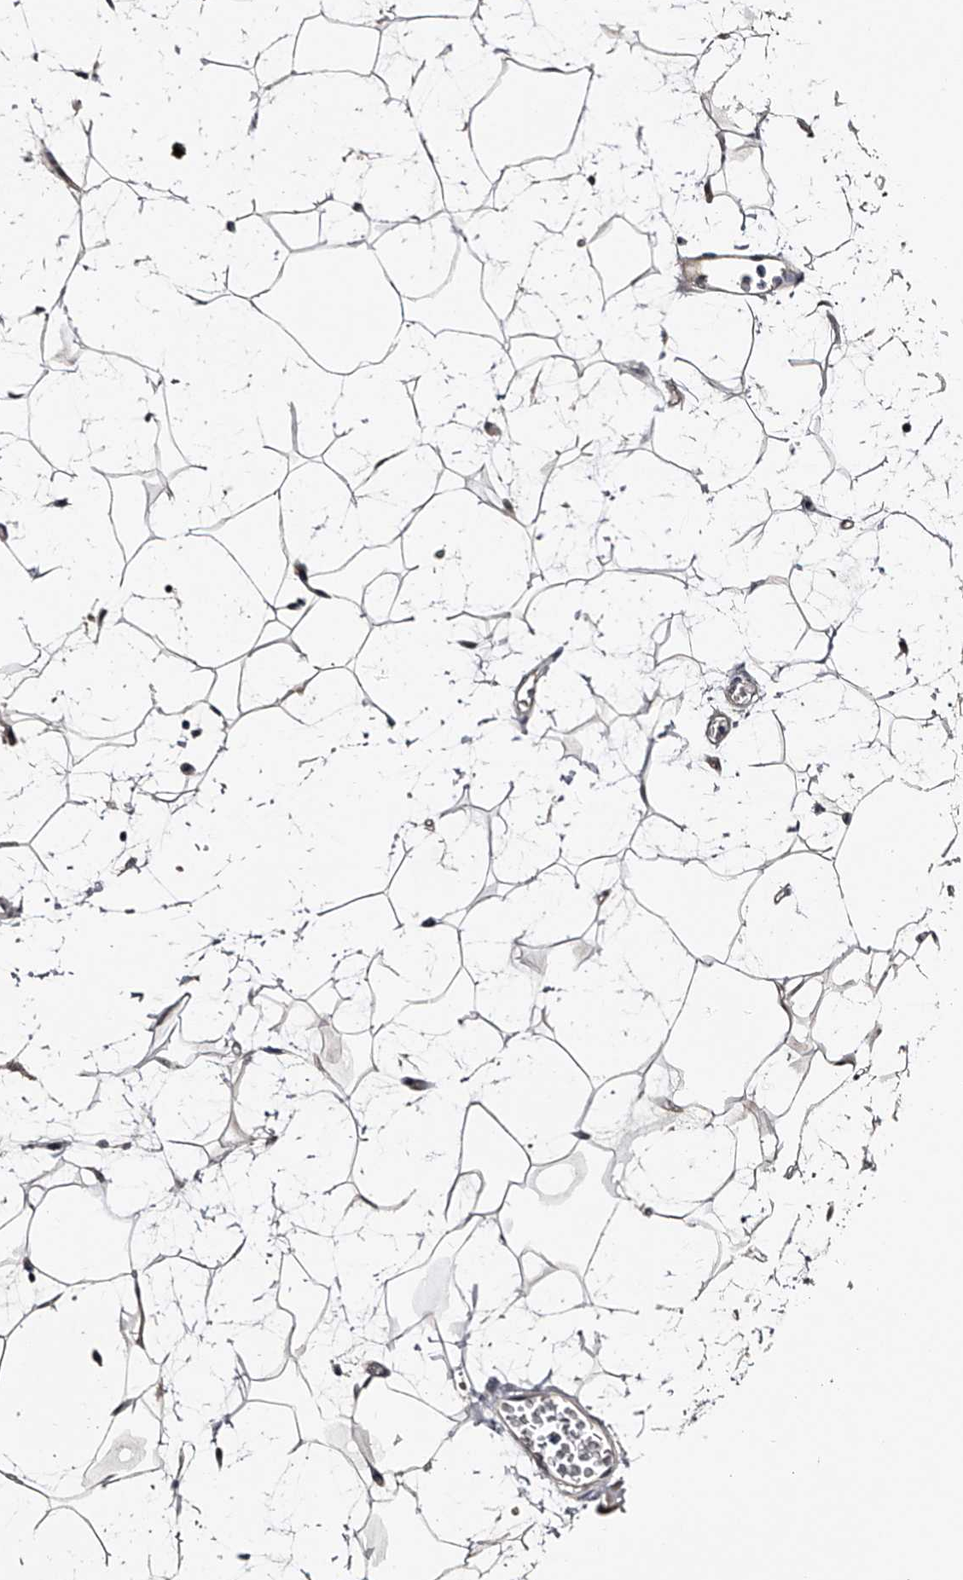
{"staining": {"intensity": "negative", "quantity": "none", "location": "none"}, "tissue": "adipose tissue", "cell_type": "Adipocytes", "image_type": "normal", "snomed": [{"axis": "morphology", "description": "Normal tissue, NOS"}, {"axis": "topography", "description": "Soft tissue"}], "caption": "Immunohistochemical staining of benign adipose tissue exhibits no significant expression in adipocytes.", "gene": "MDN1", "patient": {"sex": "male", "age": 72}}